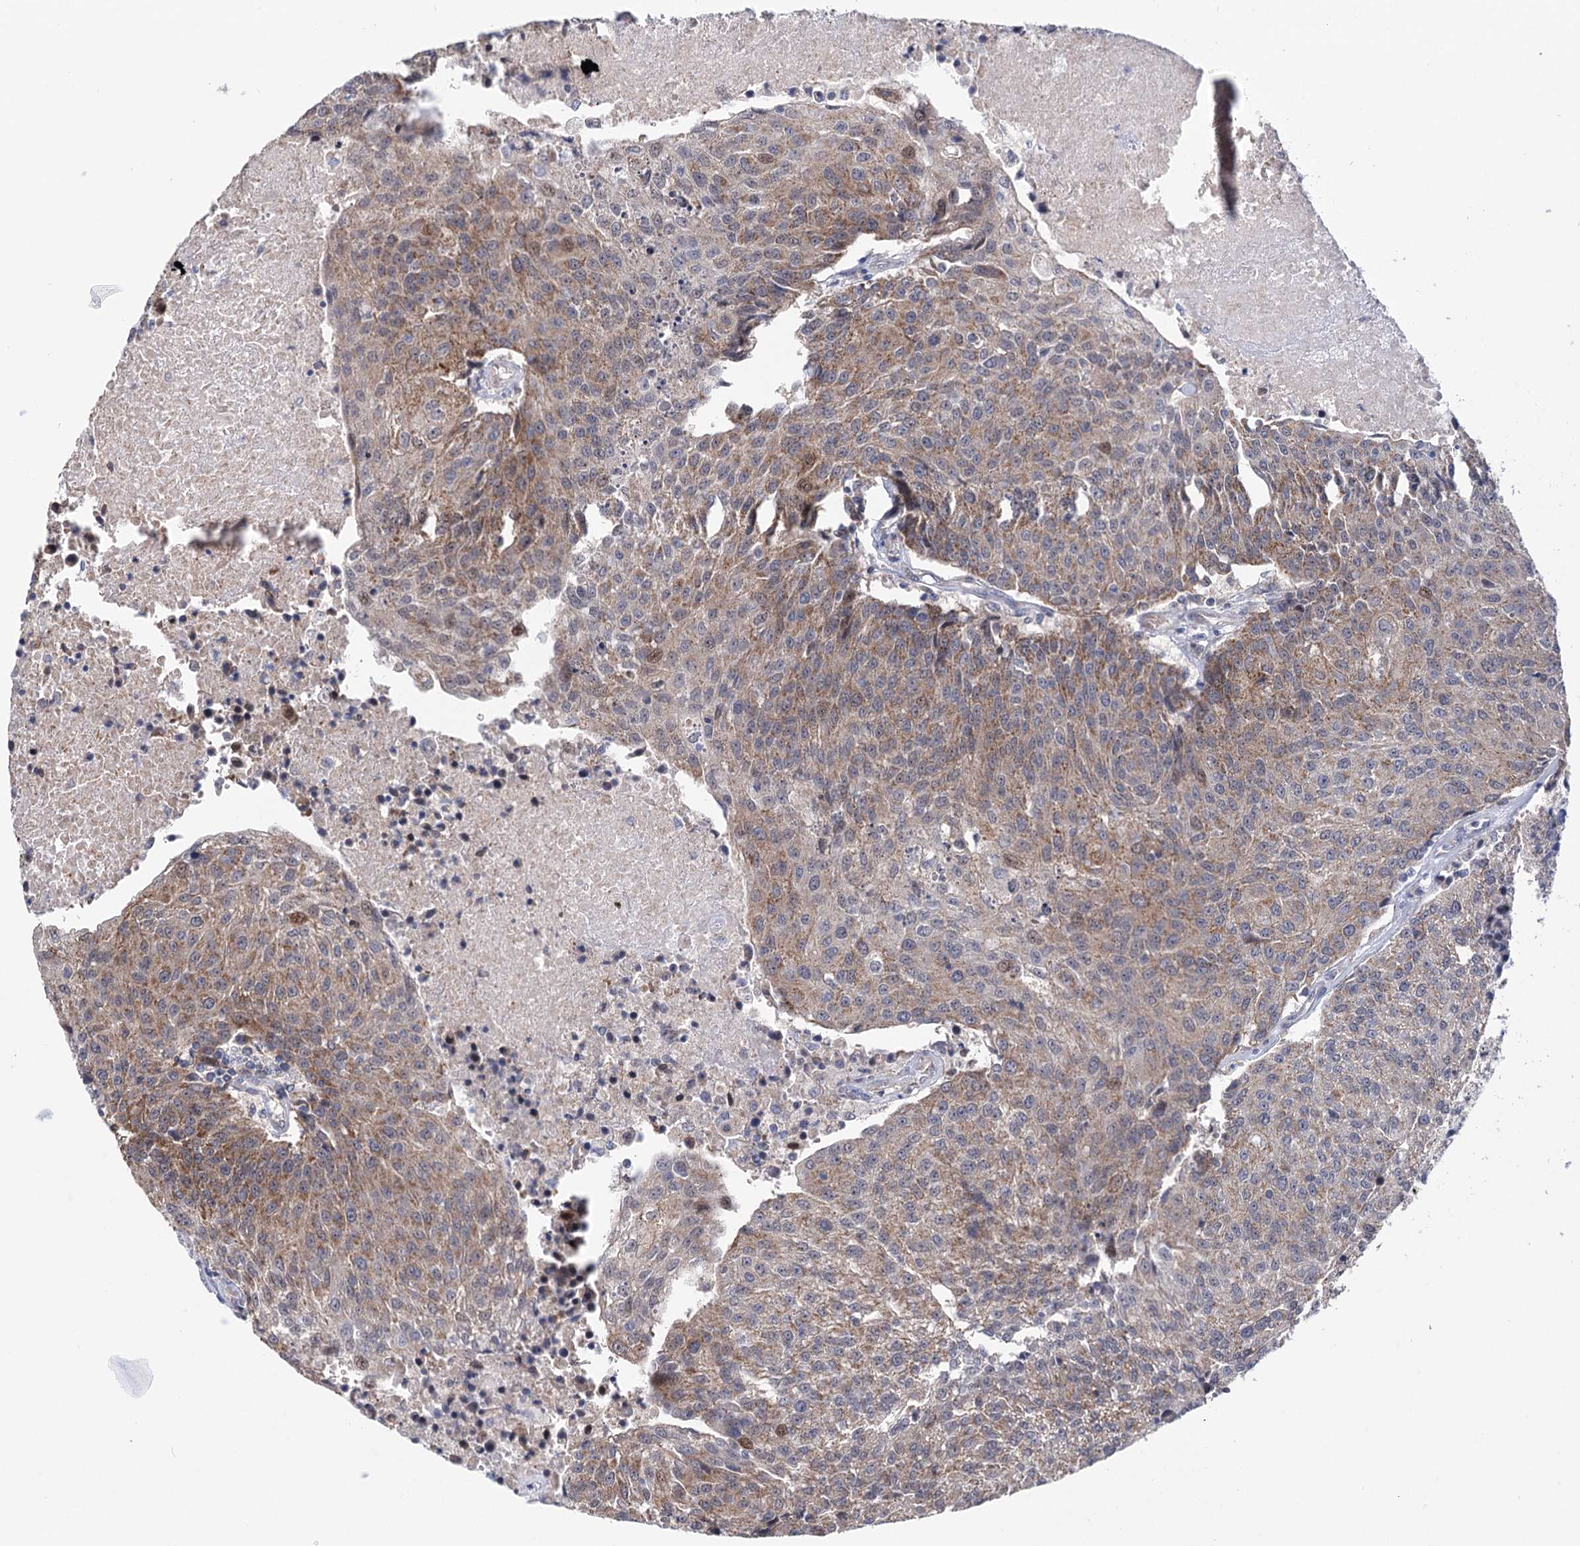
{"staining": {"intensity": "moderate", "quantity": "25%-75%", "location": "cytoplasmic/membranous"}, "tissue": "urothelial cancer", "cell_type": "Tumor cells", "image_type": "cancer", "snomed": [{"axis": "morphology", "description": "Urothelial carcinoma, High grade"}, {"axis": "topography", "description": "Urinary bladder"}], "caption": "This histopathology image exhibits urothelial cancer stained with IHC to label a protein in brown. The cytoplasmic/membranous of tumor cells show moderate positivity for the protein. Nuclei are counter-stained blue.", "gene": "SUCLA2", "patient": {"sex": "female", "age": 85}}